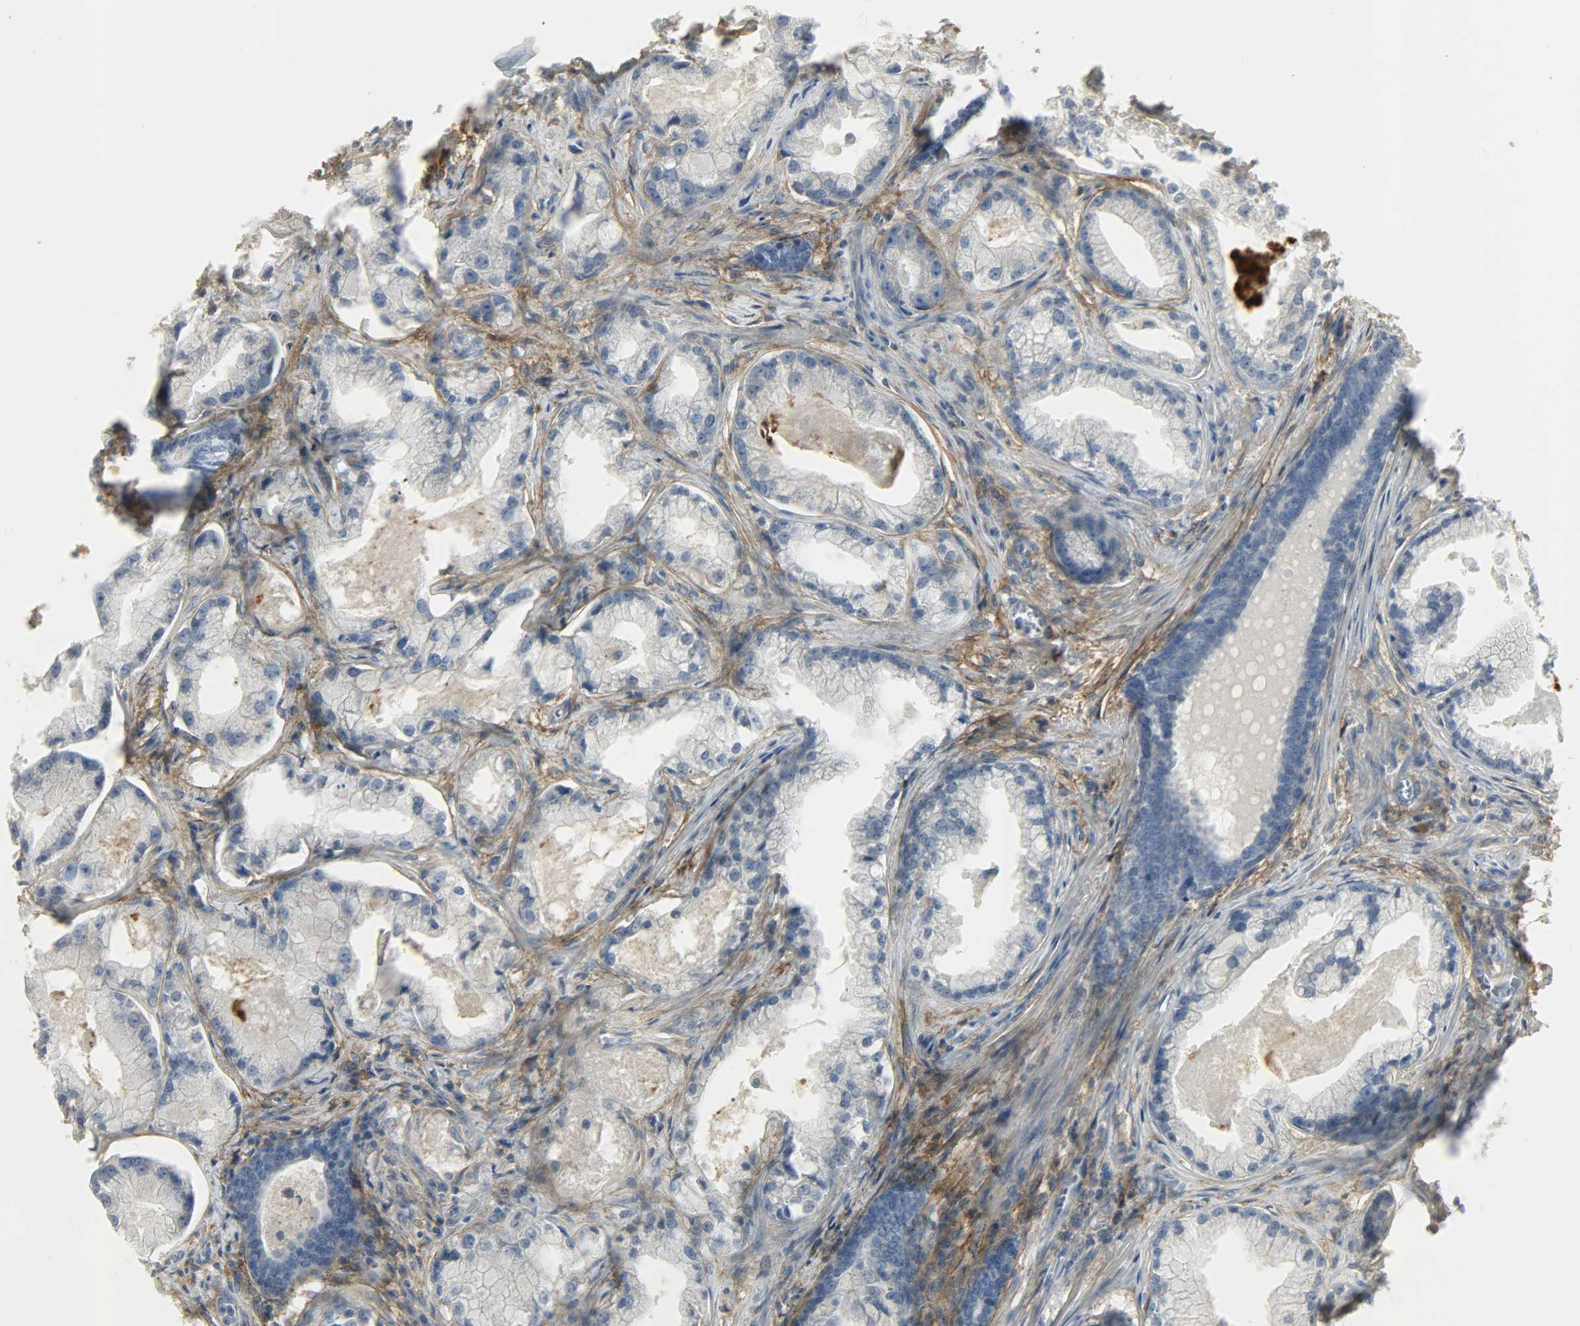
{"staining": {"intensity": "negative", "quantity": "none", "location": "none"}, "tissue": "prostate cancer", "cell_type": "Tumor cells", "image_type": "cancer", "snomed": [{"axis": "morphology", "description": "Adenocarcinoma, Low grade"}, {"axis": "topography", "description": "Prostate"}], "caption": "A photomicrograph of prostate cancer stained for a protein demonstrates no brown staining in tumor cells. Nuclei are stained in blue.", "gene": "ENPEP", "patient": {"sex": "male", "age": 59}}